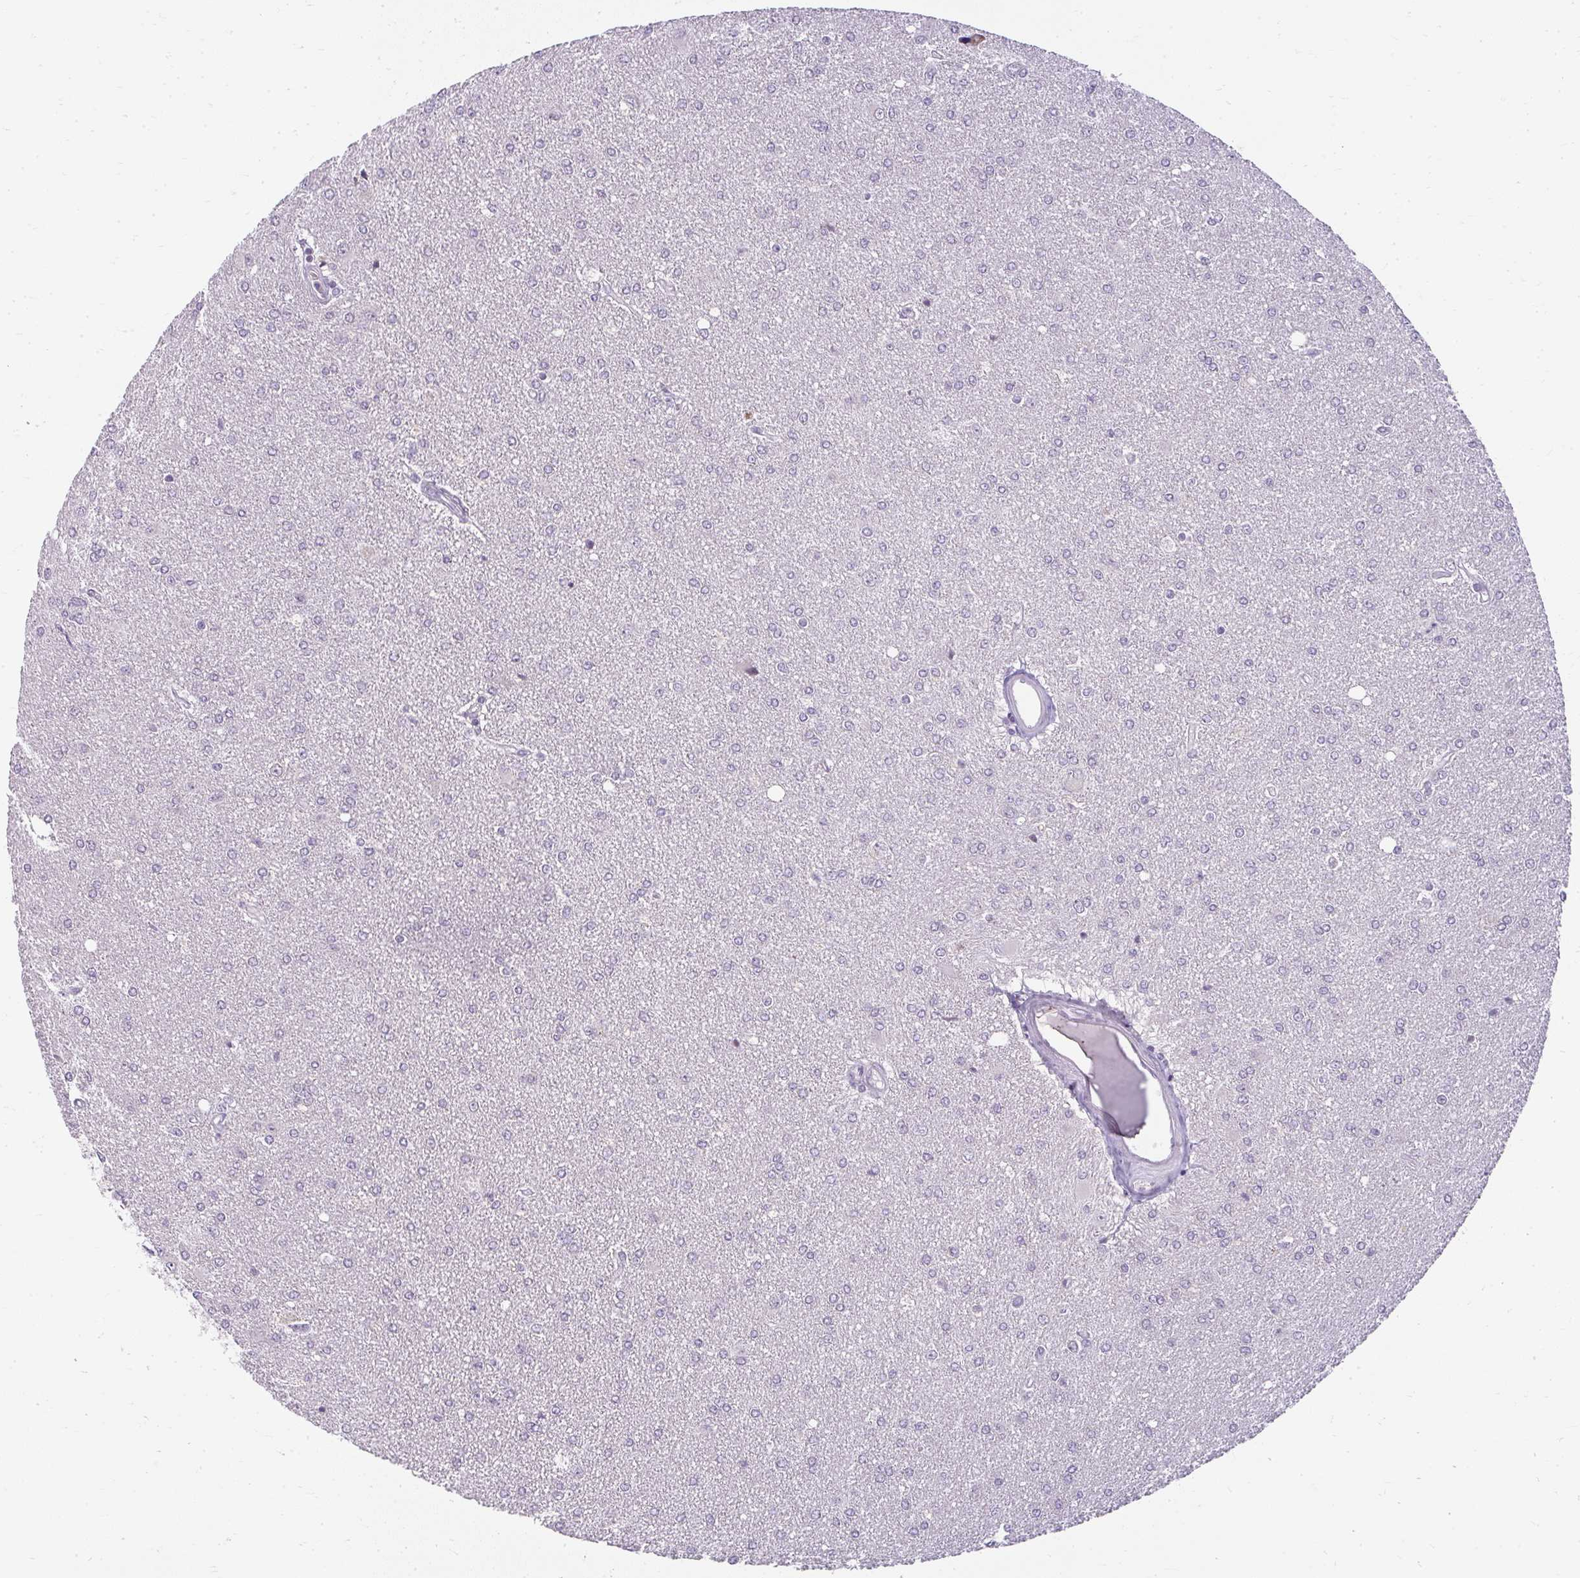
{"staining": {"intensity": "weak", "quantity": "<25%", "location": "cytoplasmic/membranous"}, "tissue": "glioma", "cell_type": "Tumor cells", "image_type": "cancer", "snomed": [{"axis": "morphology", "description": "Glioma, malignant, High grade"}, {"axis": "topography", "description": "Brain"}], "caption": "Immunohistochemistry (IHC) of malignant high-grade glioma exhibits no positivity in tumor cells.", "gene": "ZFYVE26", "patient": {"sex": "male", "age": 67}}